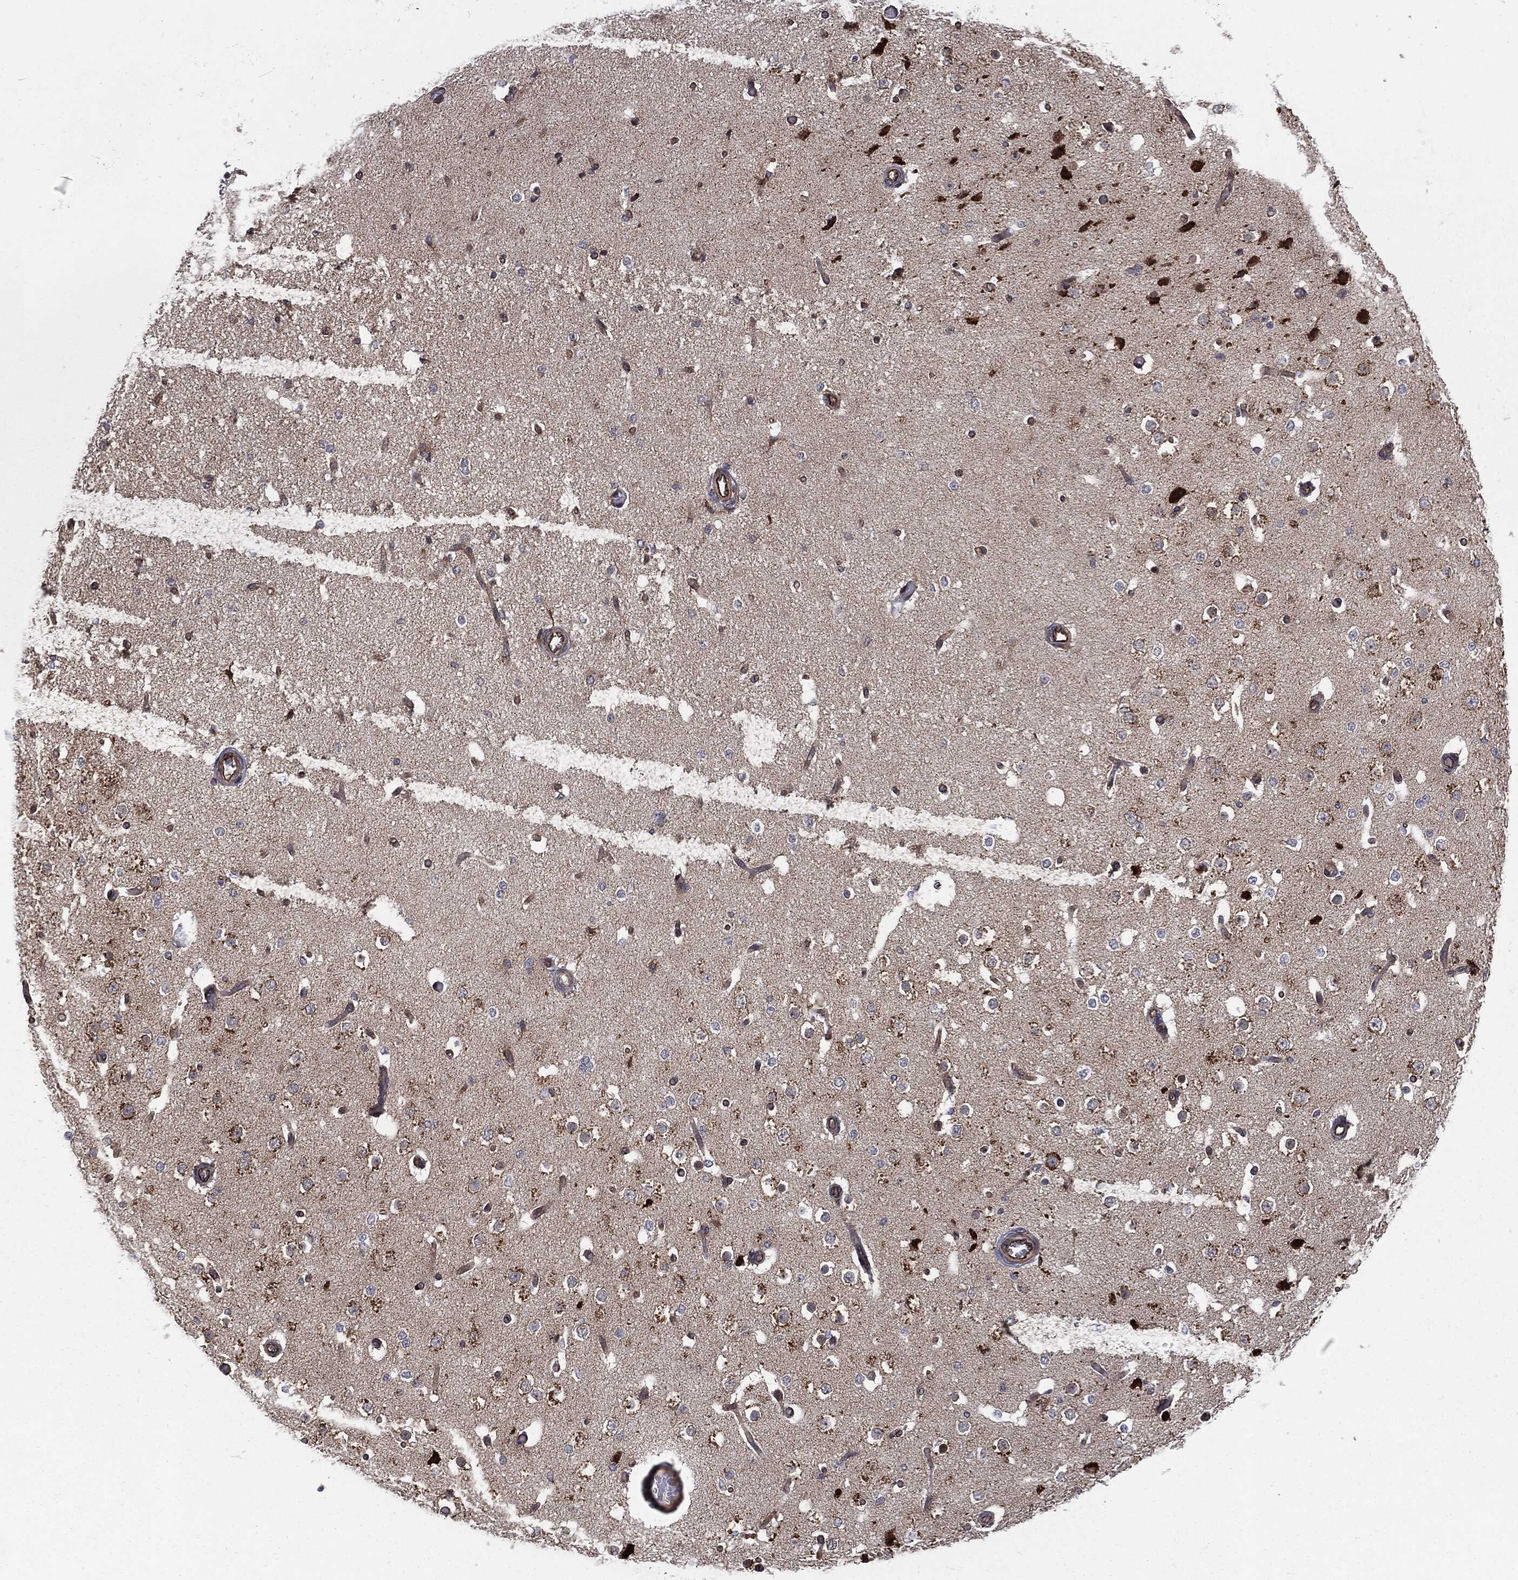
{"staining": {"intensity": "moderate", "quantity": "25%-75%", "location": "cytoplasmic/membranous"}, "tissue": "cerebral cortex", "cell_type": "Endothelial cells", "image_type": "normal", "snomed": [{"axis": "morphology", "description": "Normal tissue, NOS"}, {"axis": "morphology", "description": "Inflammation, NOS"}, {"axis": "topography", "description": "Cerebral cortex"}], "caption": "DAB immunohistochemical staining of benign human cerebral cortex reveals moderate cytoplasmic/membranous protein expression in about 25%-75% of endothelial cells.", "gene": "CYLD", "patient": {"sex": "male", "age": 6}}